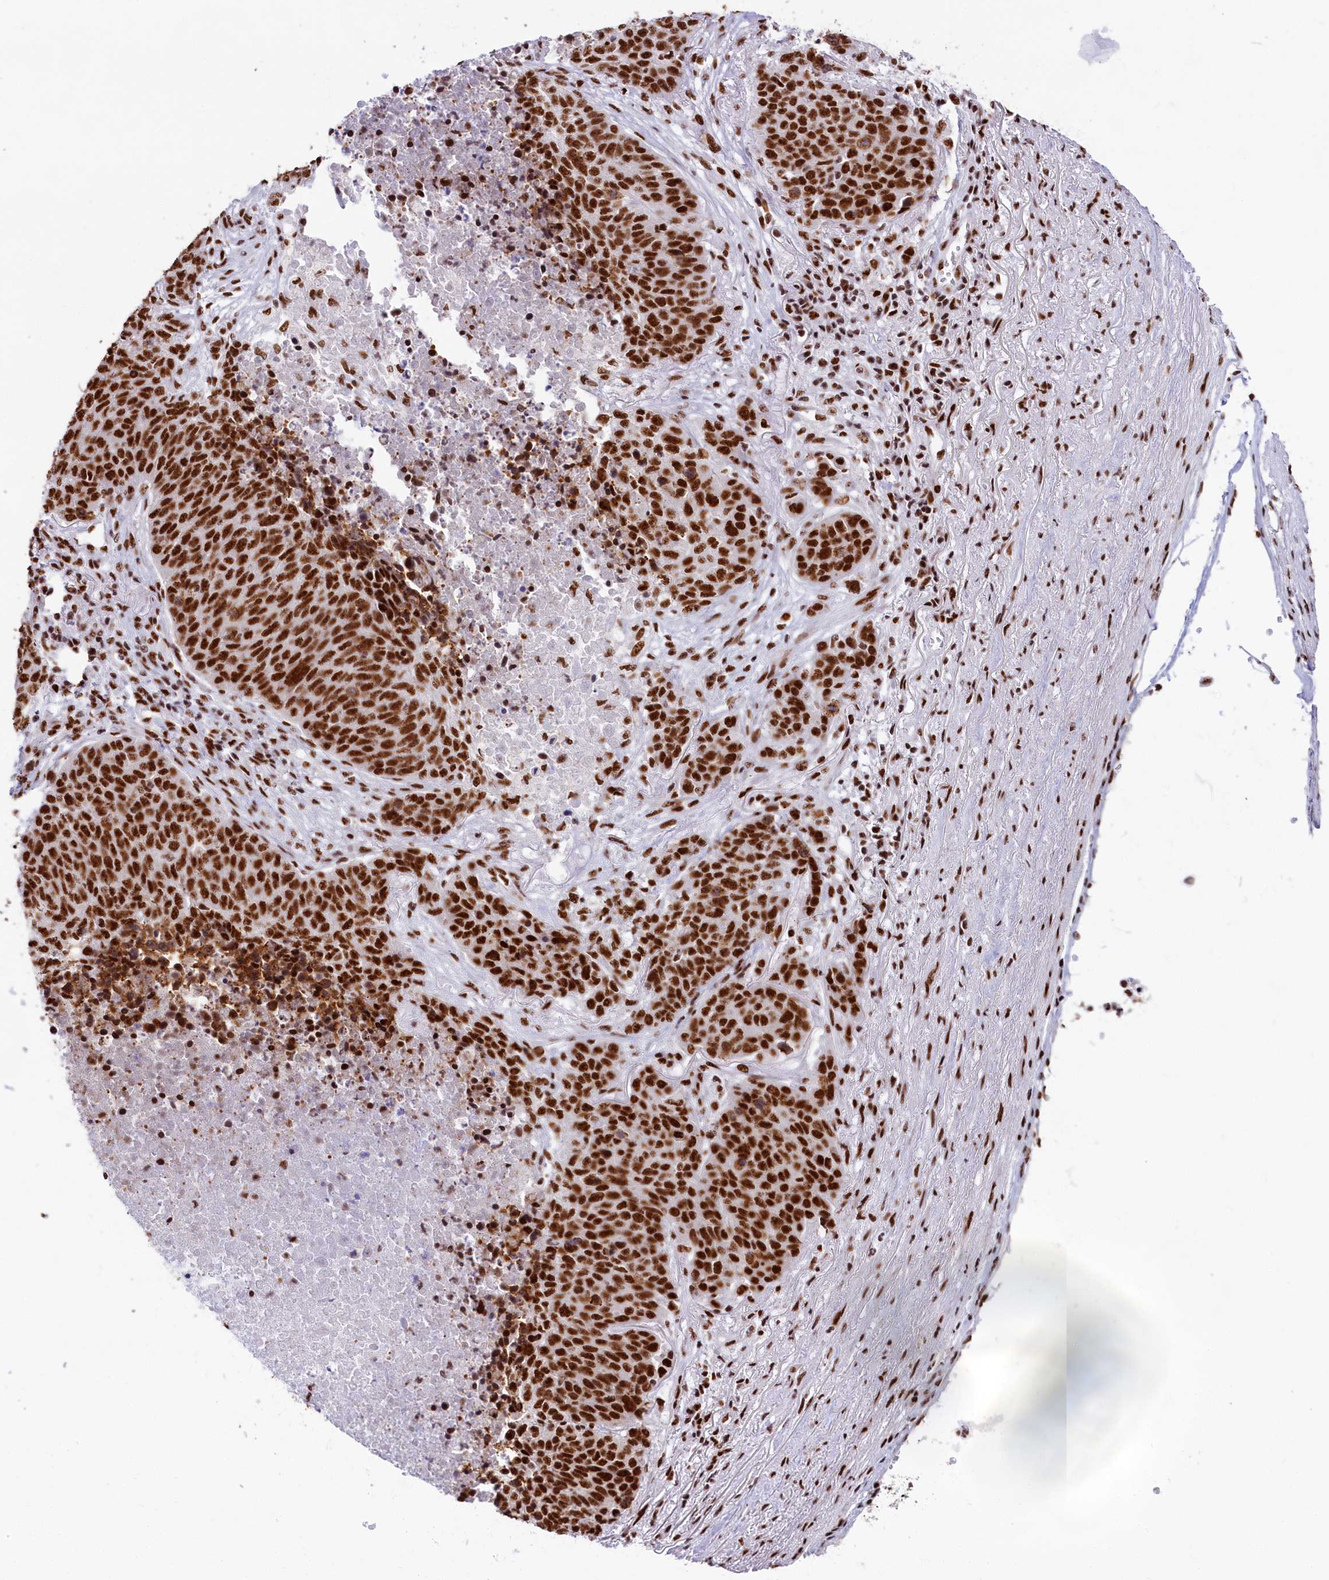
{"staining": {"intensity": "strong", "quantity": ">75%", "location": "nuclear"}, "tissue": "lung cancer", "cell_type": "Tumor cells", "image_type": "cancer", "snomed": [{"axis": "morphology", "description": "Normal tissue, NOS"}, {"axis": "morphology", "description": "Squamous cell carcinoma, NOS"}, {"axis": "topography", "description": "Lymph node"}, {"axis": "topography", "description": "Lung"}], "caption": "The immunohistochemical stain labels strong nuclear staining in tumor cells of lung squamous cell carcinoma tissue. The protein of interest is shown in brown color, while the nuclei are stained blue.", "gene": "SNRNP70", "patient": {"sex": "male", "age": 66}}